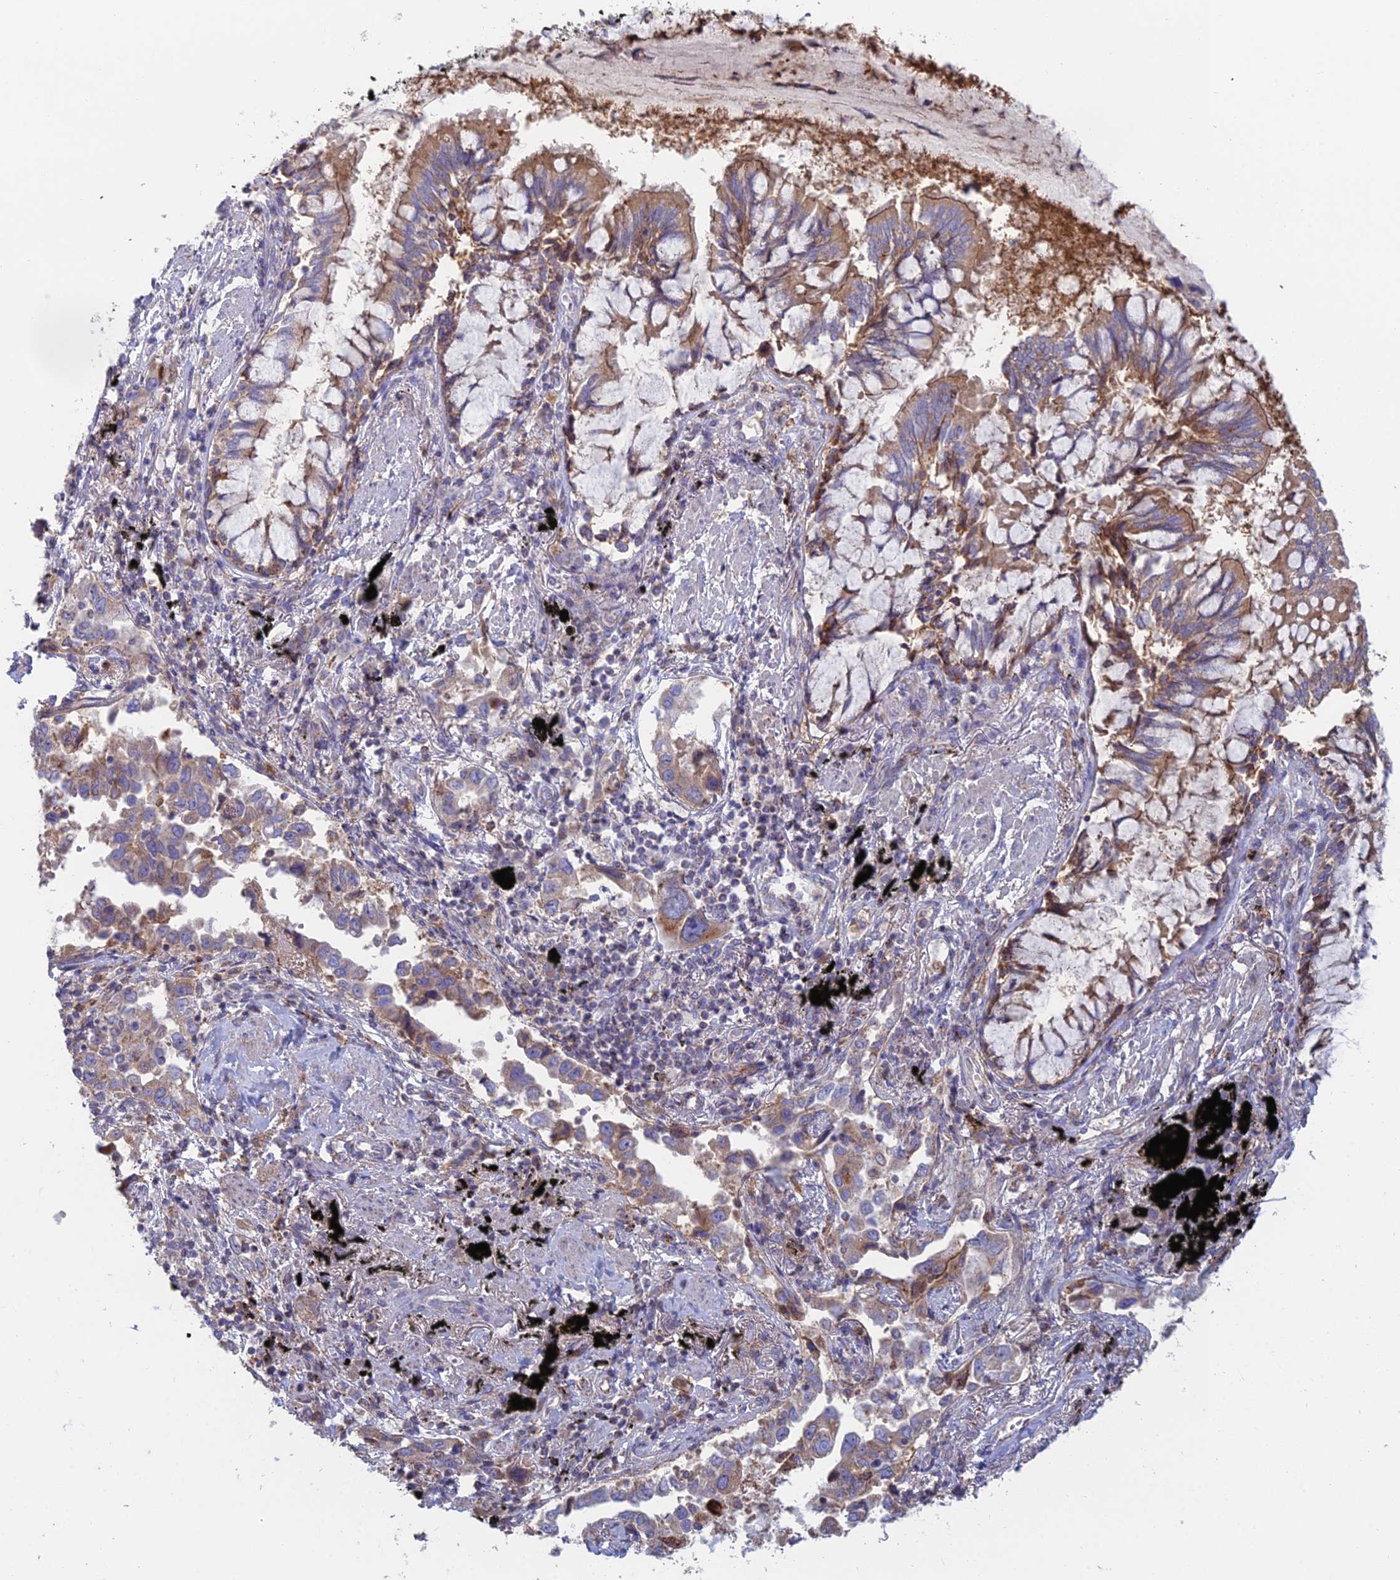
{"staining": {"intensity": "weak", "quantity": "25%-75%", "location": "cytoplasmic/membranous"}, "tissue": "lung cancer", "cell_type": "Tumor cells", "image_type": "cancer", "snomed": [{"axis": "morphology", "description": "Adenocarcinoma, NOS"}, {"axis": "topography", "description": "Lung"}], "caption": "A photomicrograph of lung cancer stained for a protein demonstrates weak cytoplasmic/membranous brown staining in tumor cells.", "gene": "IFTAP", "patient": {"sex": "male", "age": 67}}